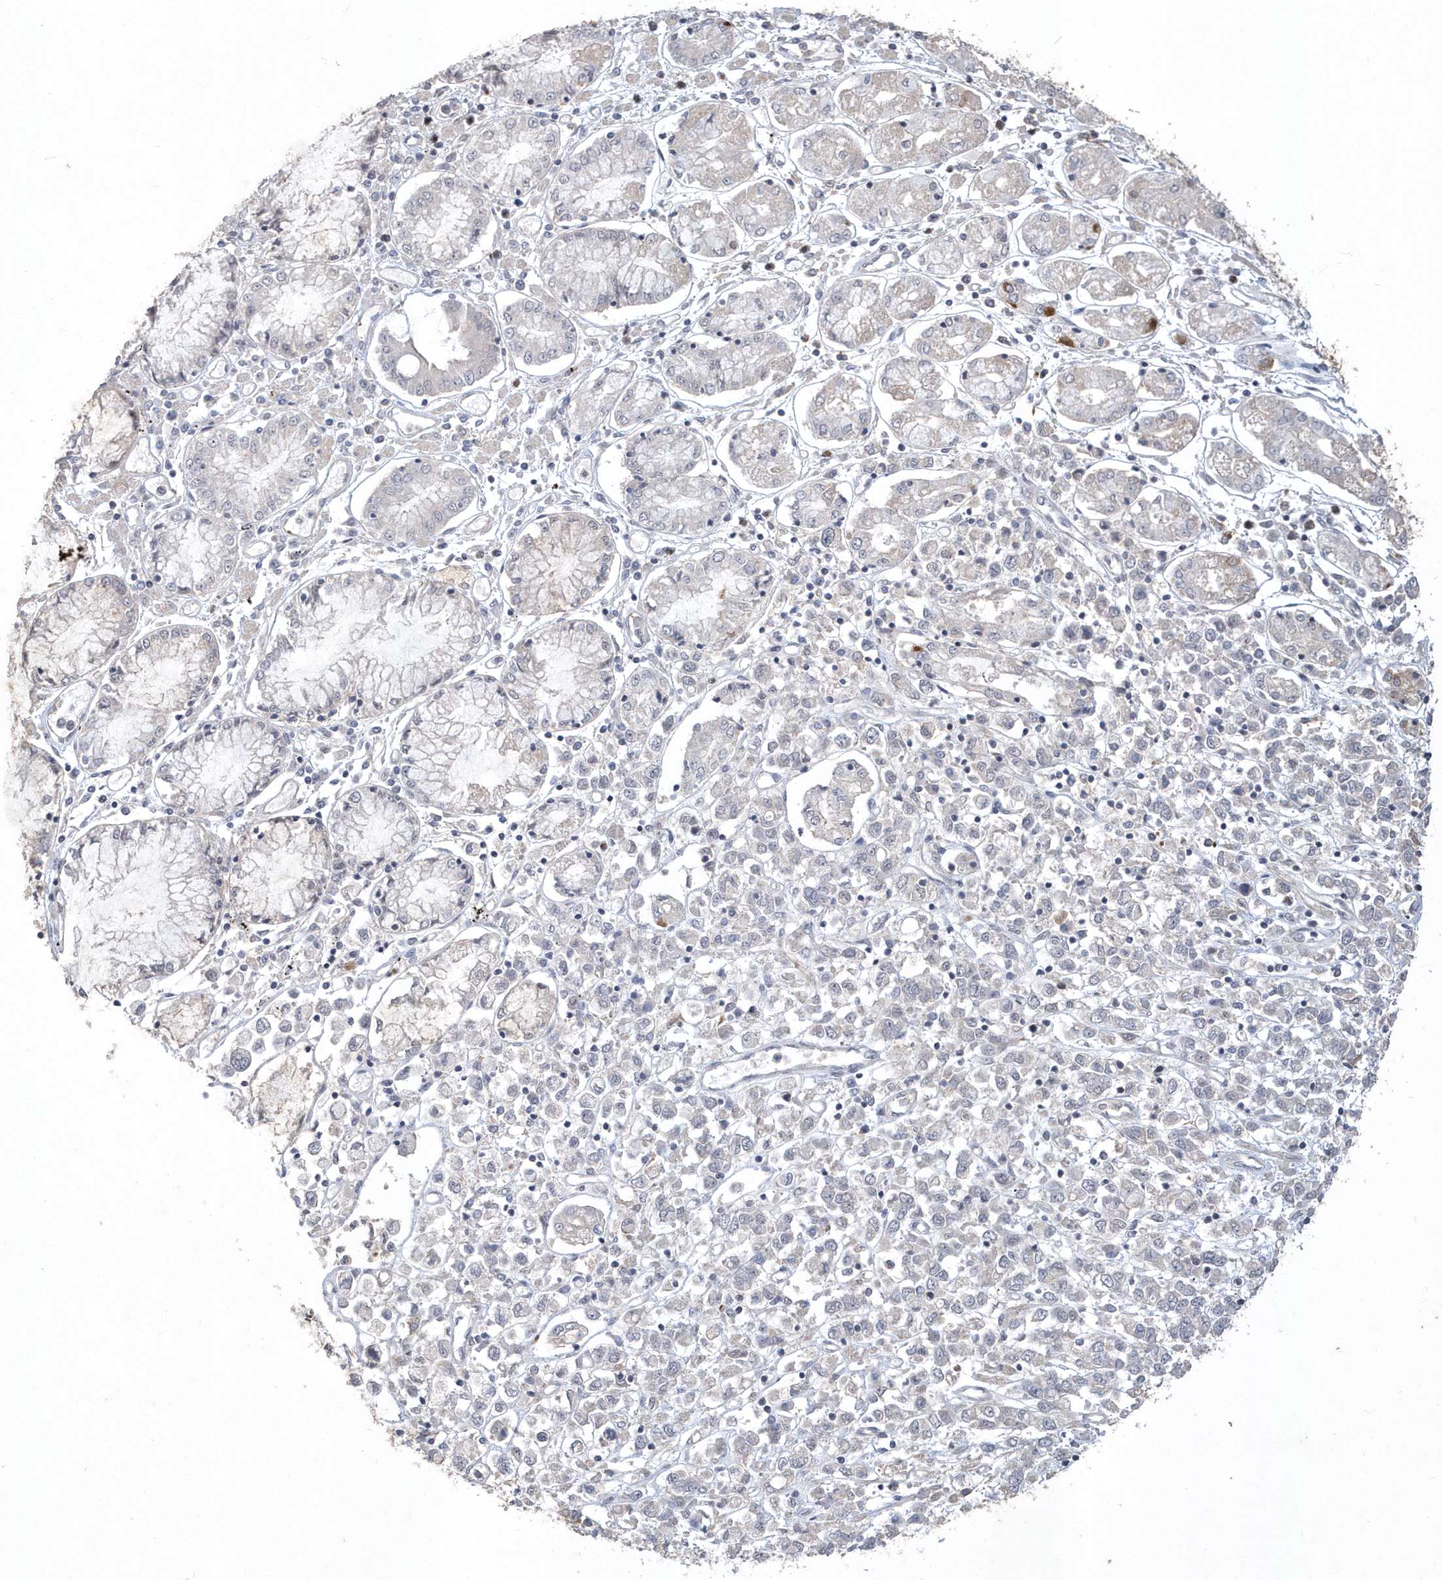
{"staining": {"intensity": "negative", "quantity": "none", "location": "none"}, "tissue": "stomach cancer", "cell_type": "Tumor cells", "image_type": "cancer", "snomed": [{"axis": "morphology", "description": "Adenocarcinoma, NOS"}, {"axis": "topography", "description": "Stomach"}], "caption": "This is a histopathology image of immunohistochemistry (IHC) staining of adenocarcinoma (stomach), which shows no staining in tumor cells.", "gene": "TSPEAR", "patient": {"sex": "female", "age": 76}}